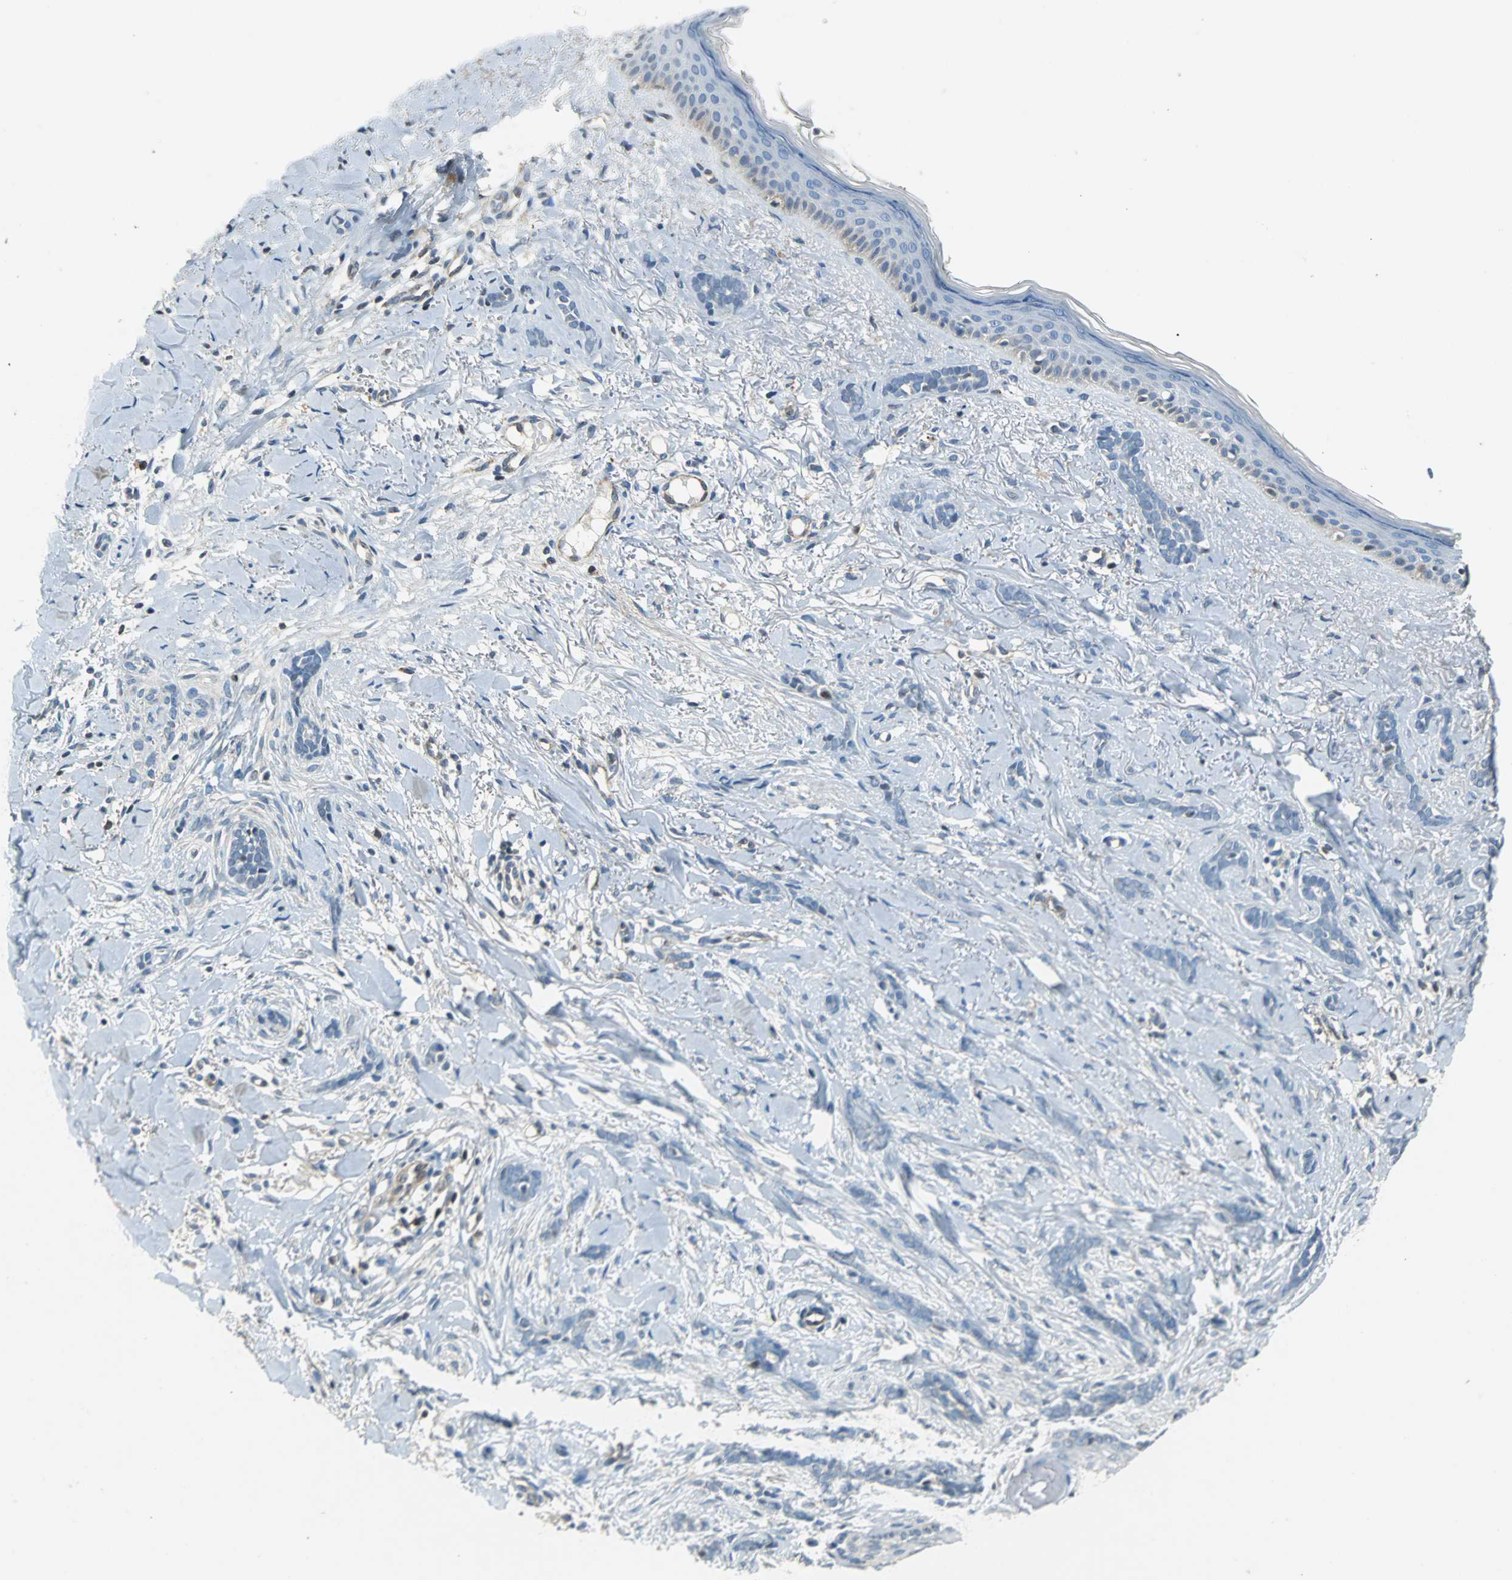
{"staining": {"intensity": "negative", "quantity": "none", "location": "none"}, "tissue": "skin cancer", "cell_type": "Tumor cells", "image_type": "cancer", "snomed": [{"axis": "morphology", "description": "Basal cell carcinoma"}, {"axis": "topography", "description": "Skin"}], "caption": "Protein analysis of basal cell carcinoma (skin) shows no significant staining in tumor cells.", "gene": "GSDMD", "patient": {"sex": "female", "age": 37}}